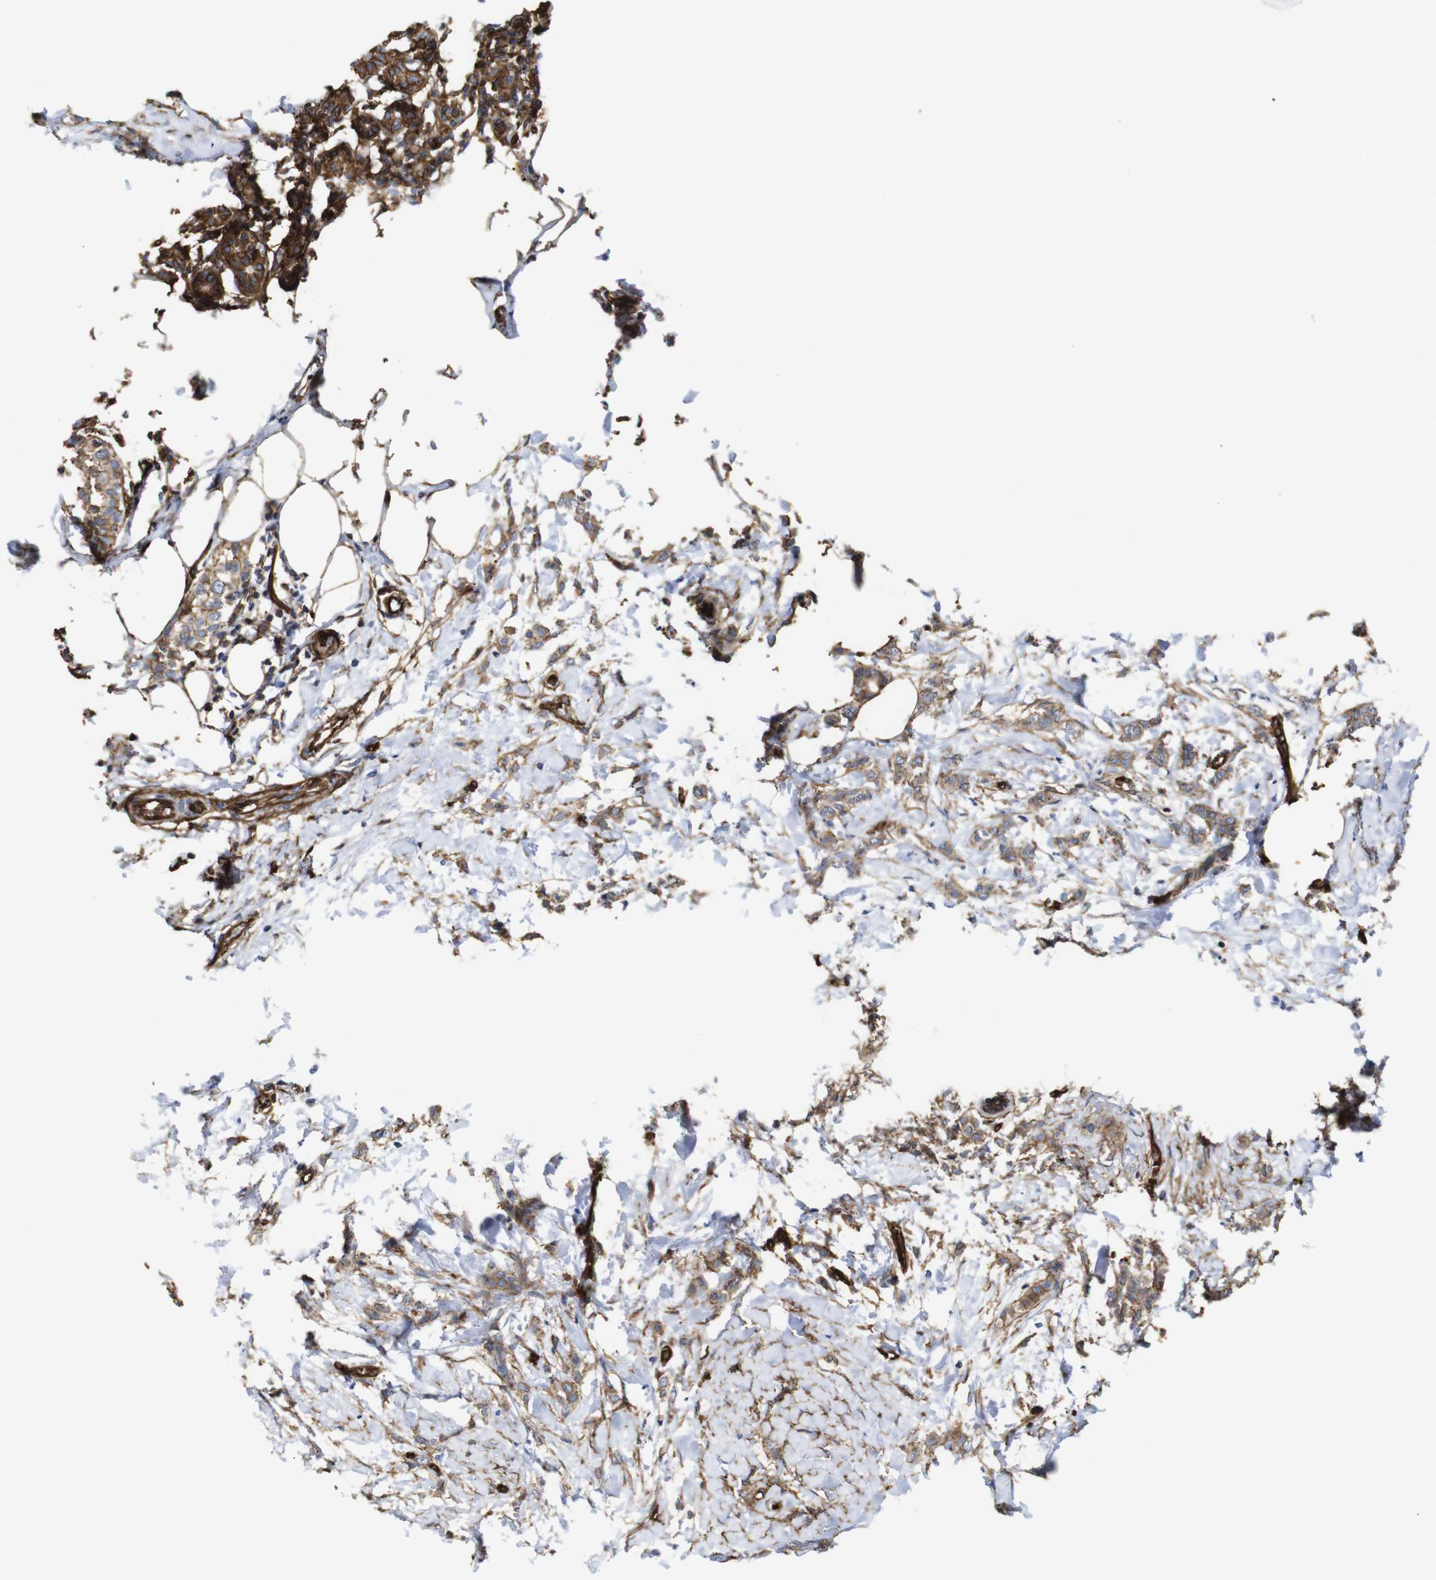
{"staining": {"intensity": "moderate", "quantity": ">75%", "location": "cytoplasmic/membranous"}, "tissue": "breast cancer", "cell_type": "Tumor cells", "image_type": "cancer", "snomed": [{"axis": "morphology", "description": "Lobular carcinoma, in situ"}, {"axis": "morphology", "description": "Lobular carcinoma"}, {"axis": "topography", "description": "Breast"}], "caption": "Protein staining shows moderate cytoplasmic/membranous positivity in approximately >75% of tumor cells in breast cancer (lobular carcinoma in situ).", "gene": "SPTBN1", "patient": {"sex": "female", "age": 41}}